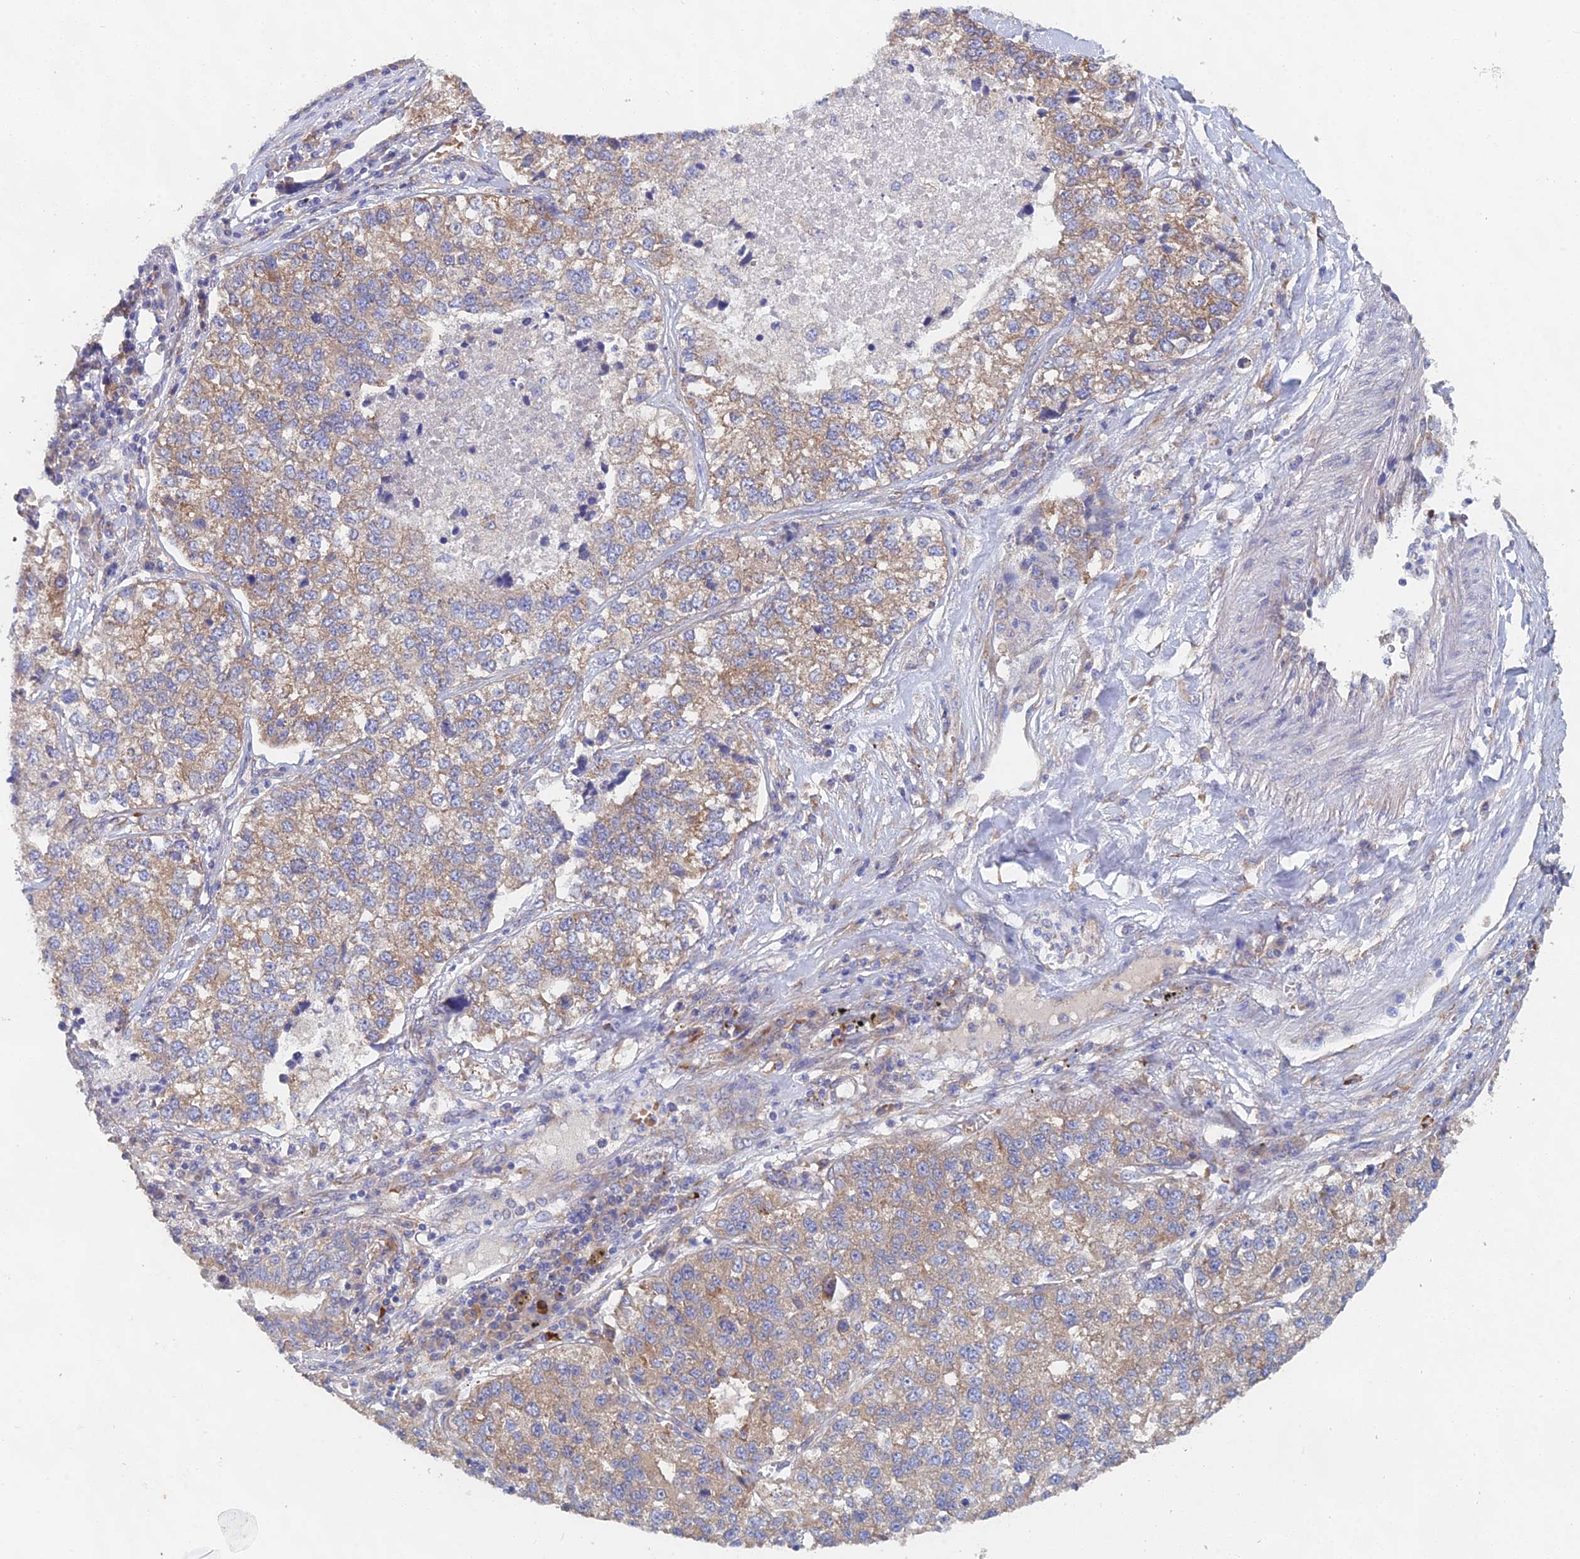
{"staining": {"intensity": "weak", "quantity": ">75%", "location": "cytoplasmic/membranous"}, "tissue": "lung cancer", "cell_type": "Tumor cells", "image_type": "cancer", "snomed": [{"axis": "morphology", "description": "Adenocarcinoma, NOS"}, {"axis": "topography", "description": "Lung"}], "caption": "Tumor cells demonstrate weak cytoplasmic/membranous staining in approximately >75% of cells in lung cancer (adenocarcinoma).", "gene": "ELOF1", "patient": {"sex": "male", "age": 49}}